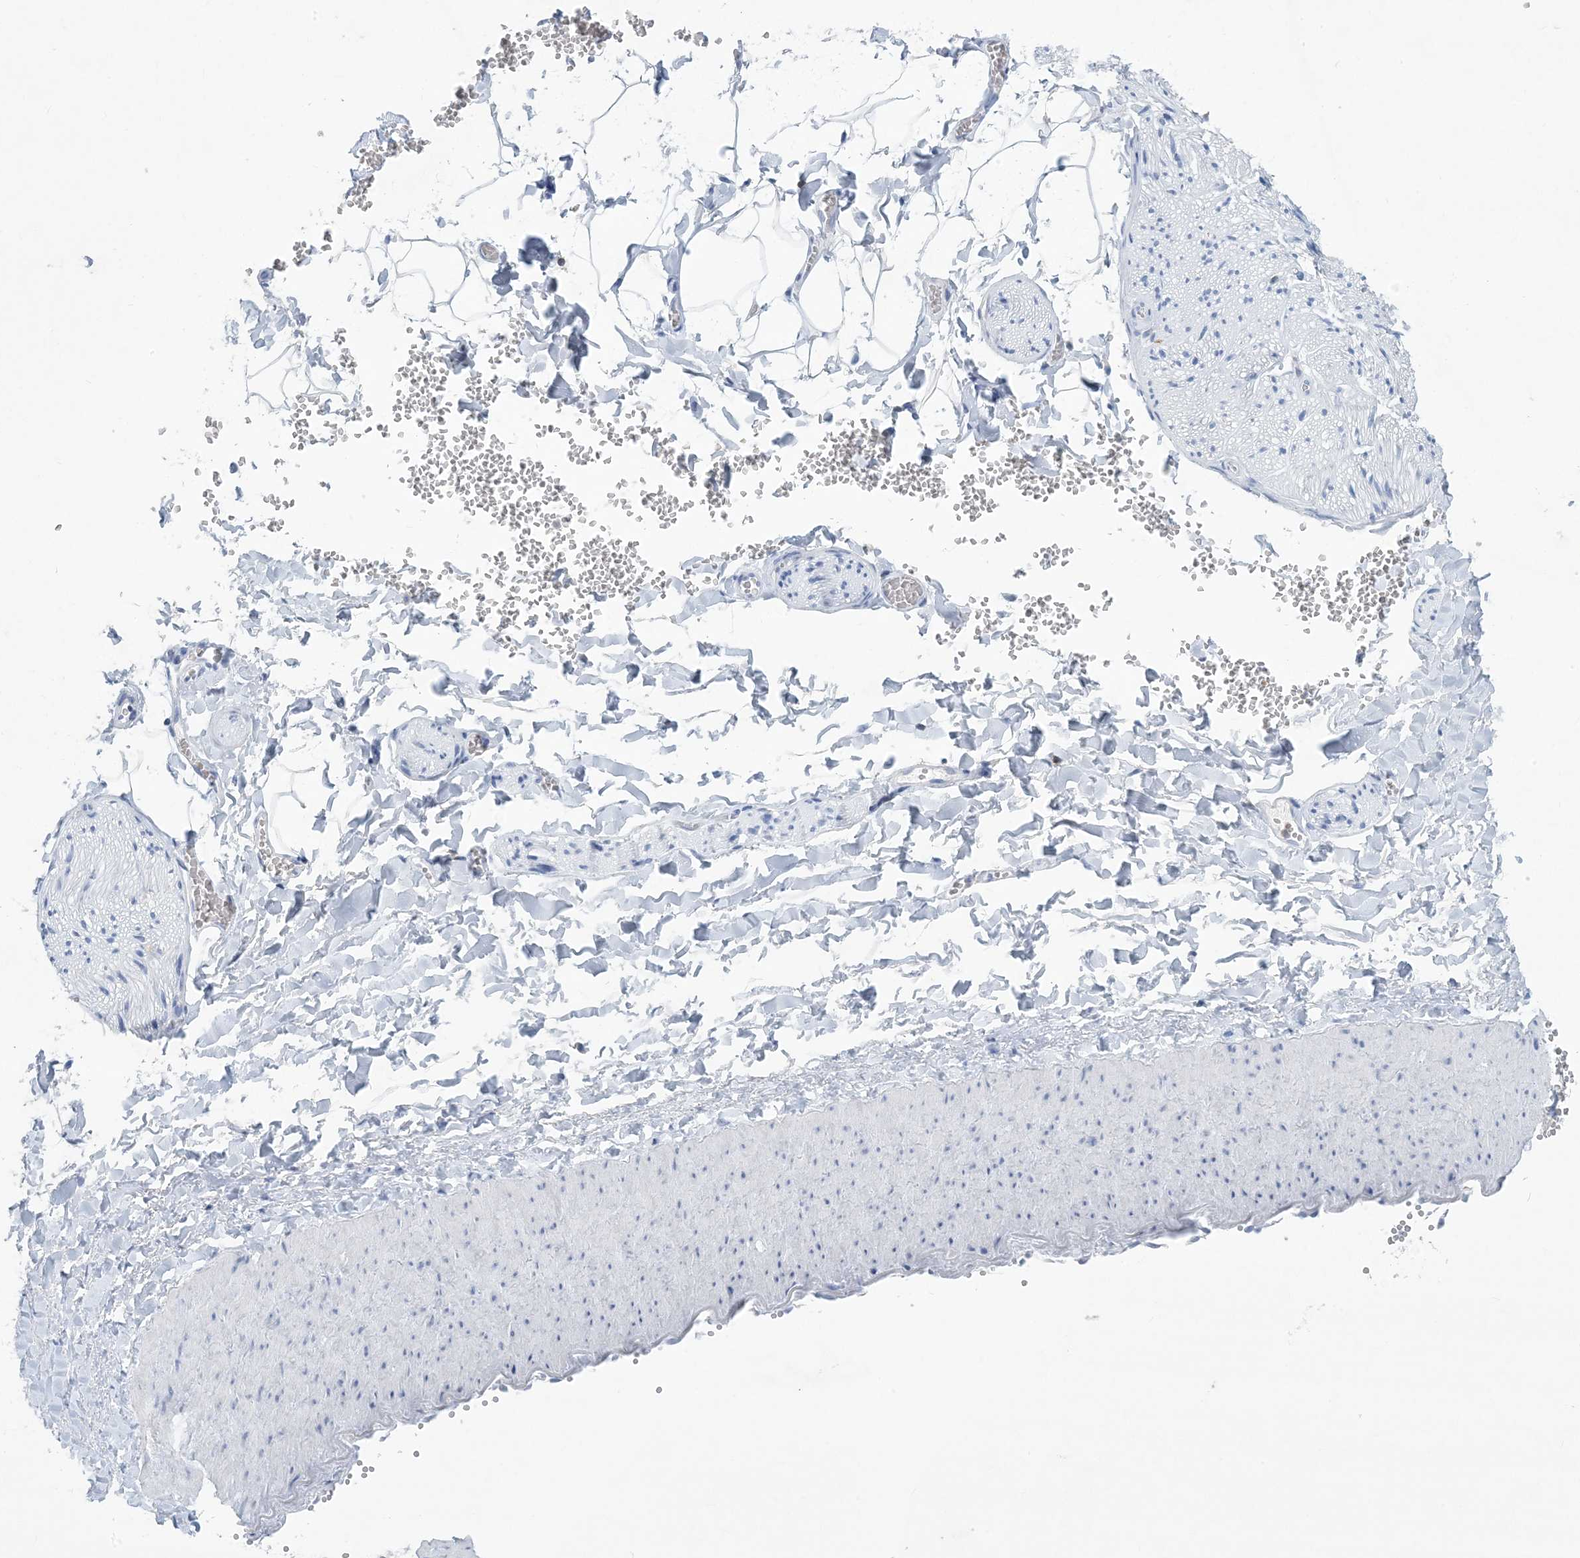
{"staining": {"intensity": "negative", "quantity": "none", "location": "none"}, "tissue": "adipose tissue", "cell_type": "Adipocytes", "image_type": "normal", "snomed": [{"axis": "morphology", "description": "Normal tissue, NOS"}, {"axis": "topography", "description": "Gallbladder"}, {"axis": "topography", "description": "Peripheral nerve tissue"}], "caption": "Normal adipose tissue was stained to show a protein in brown. There is no significant expression in adipocytes. (IHC, brightfield microscopy, high magnification).", "gene": "PSD4", "patient": {"sex": "male", "age": 38}}